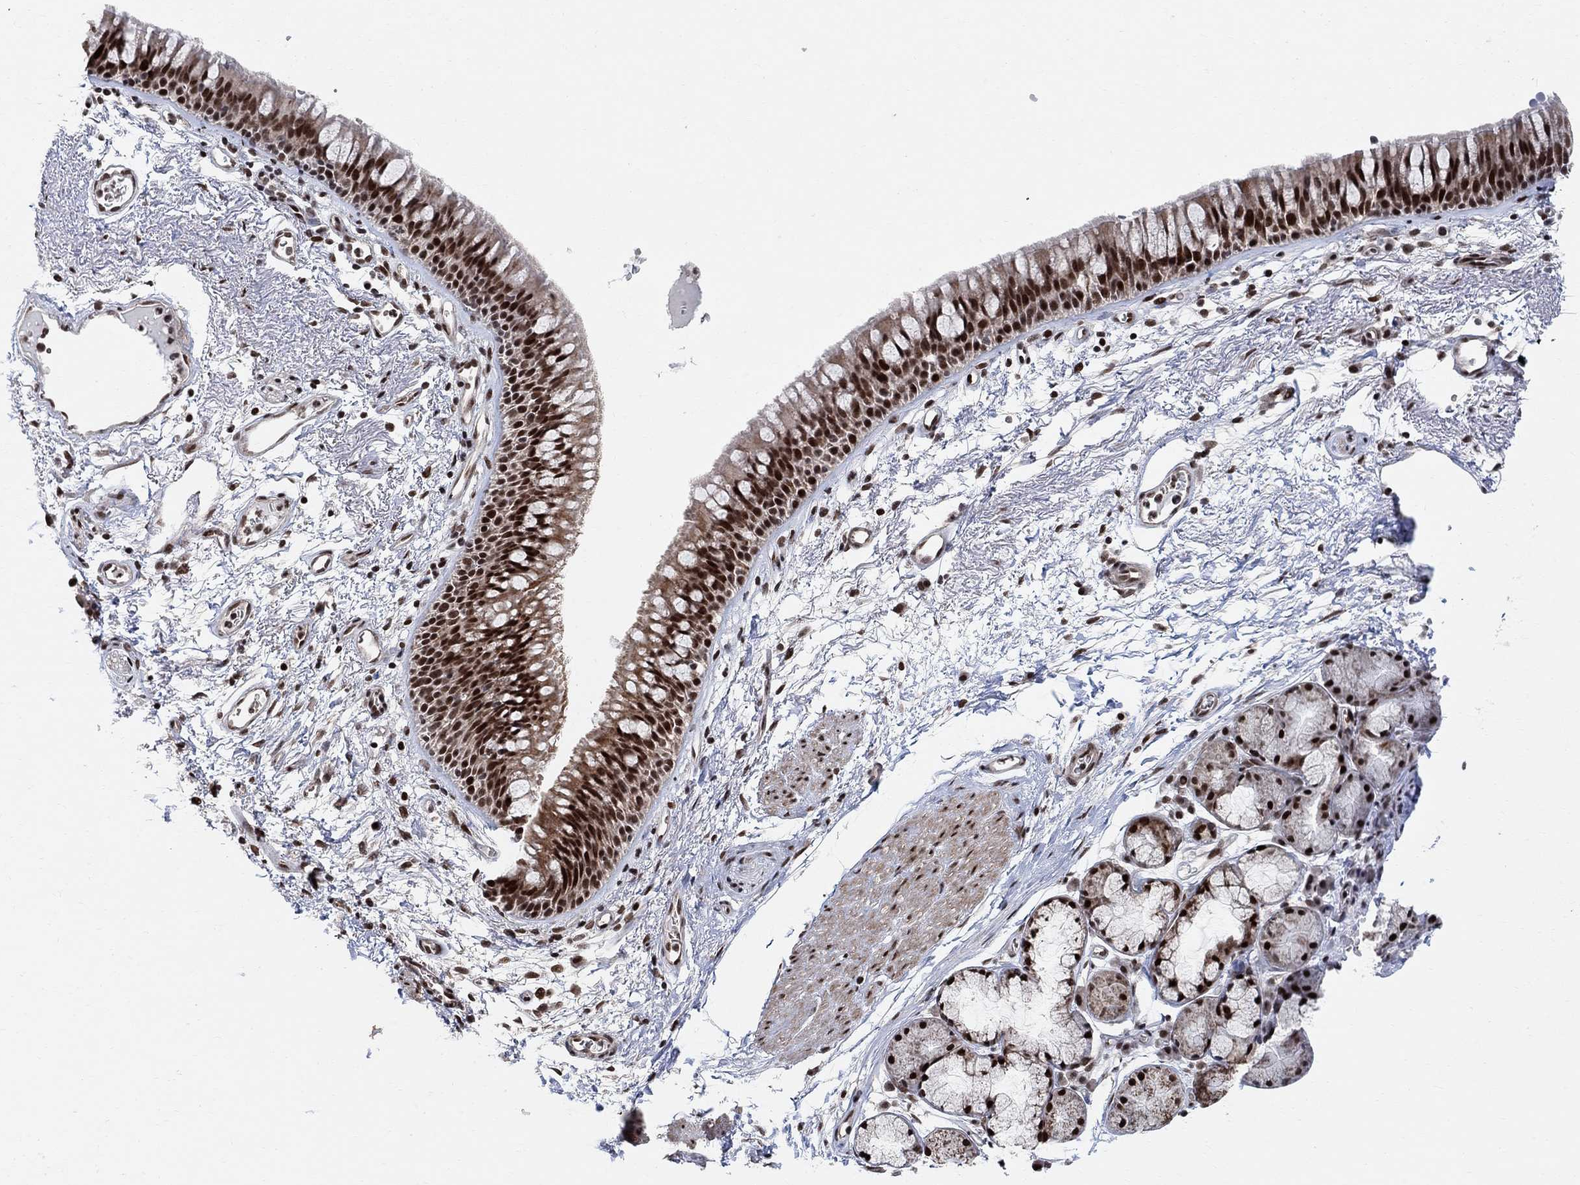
{"staining": {"intensity": "strong", "quantity": ">75%", "location": "nuclear"}, "tissue": "bronchus", "cell_type": "Respiratory epithelial cells", "image_type": "normal", "snomed": [{"axis": "morphology", "description": "Normal tissue, NOS"}, {"axis": "topography", "description": "Cartilage tissue"}, {"axis": "topography", "description": "Bronchus"}], "caption": "Immunohistochemical staining of benign human bronchus demonstrates high levels of strong nuclear positivity in approximately >75% of respiratory epithelial cells.", "gene": "E4F1", "patient": {"sex": "male", "age": 66}}